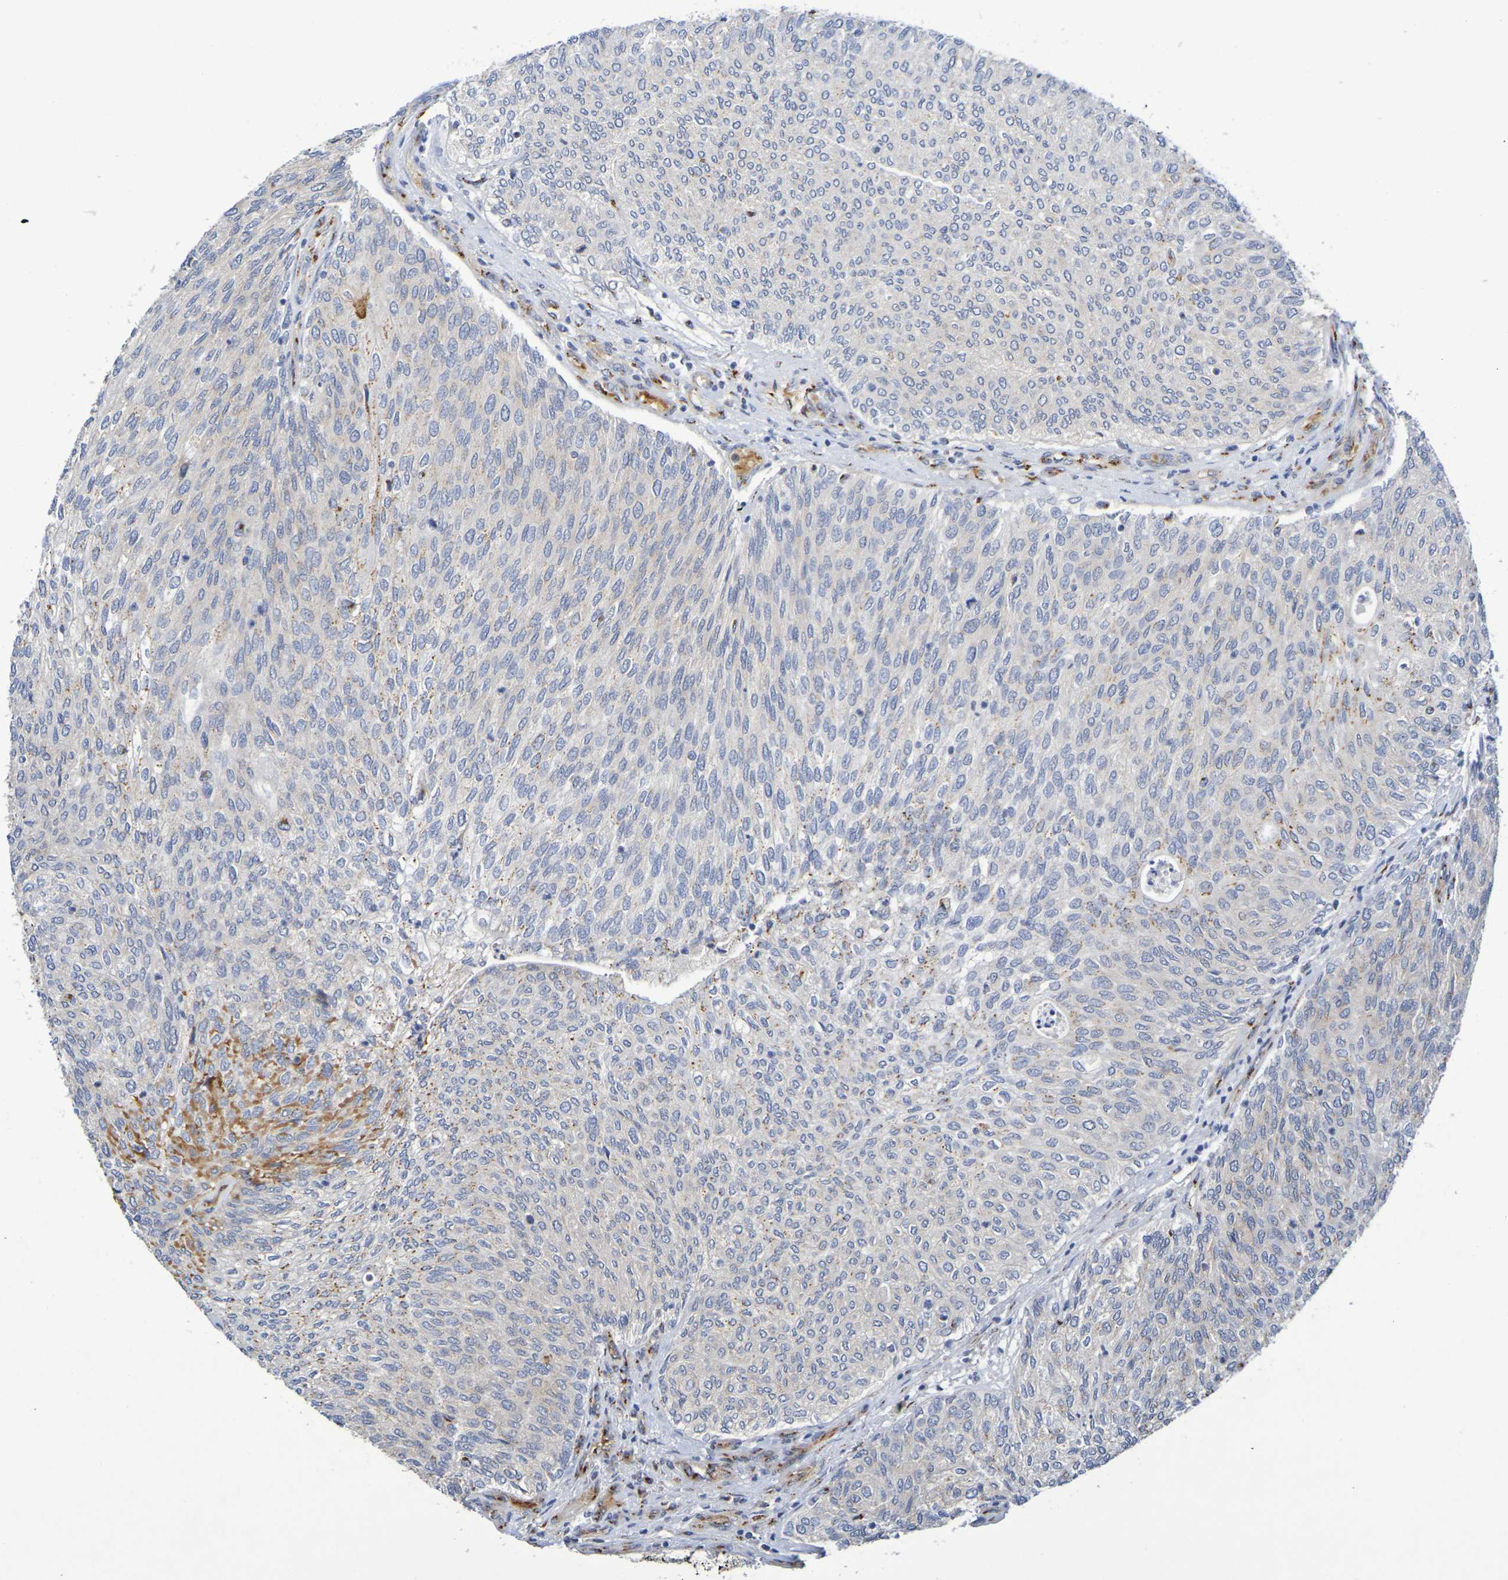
{"staining": {"intensity": "weak", "quantity": "<25%", "location": "cytoplasmic/membranous"}, "tissue": "urothelial cancer", "cell_type": "Tumor cells", "image_type": "cancer", "snomed": [{"axis": "morphology", "description": "Urothelial carcinoma, Low grade"}, {"axis": "topography", "description": "Urinary bladder"}], "caption": "There is no significant positivity in tumor cells of urothelial carcinoma (low-grade). (DAB immunohistochemistry, high magnification).", "gene": "DCP2", "patient": {"sex": "female", "age": 79}}